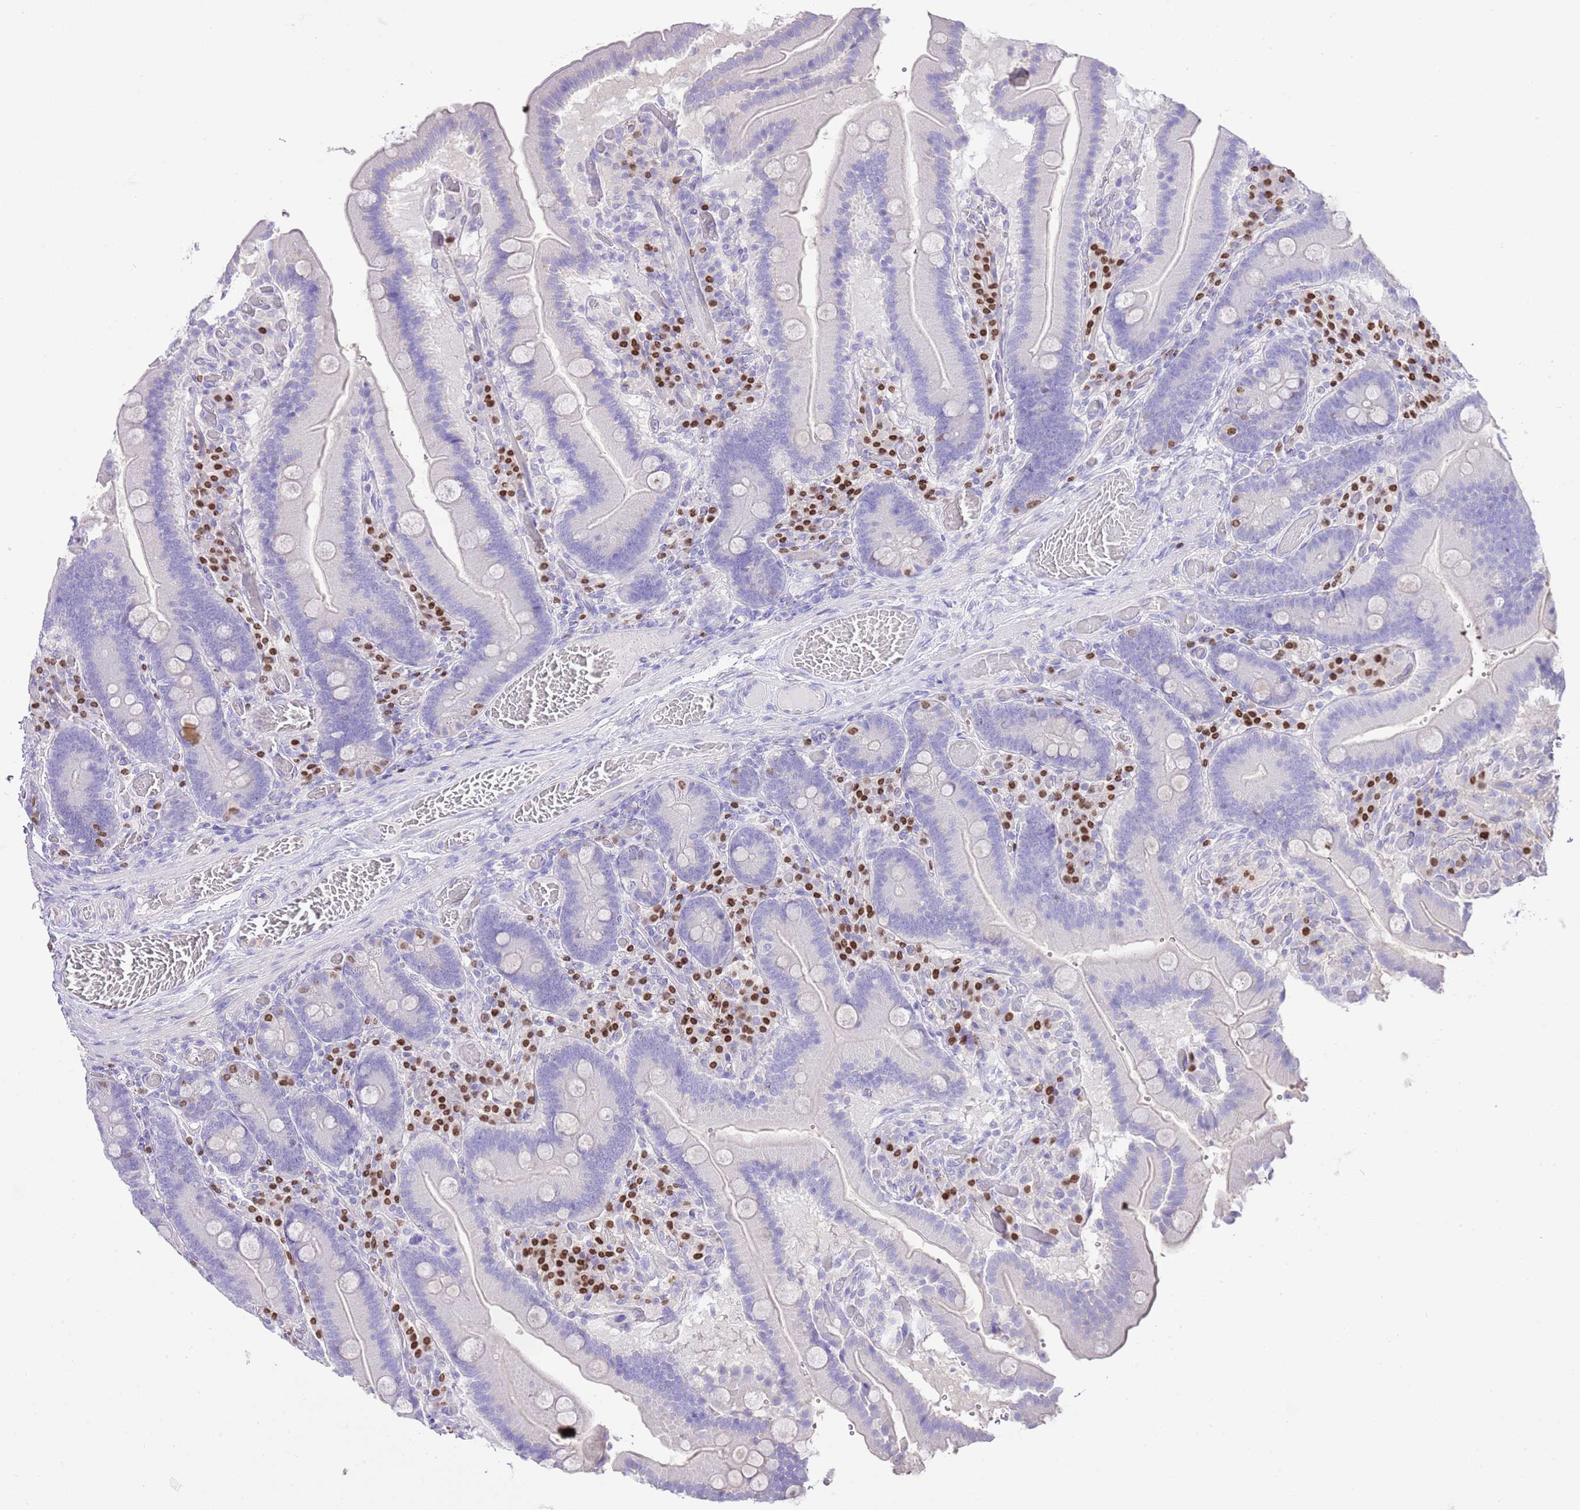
{"staining": {"intensity": "negative", "quantity": "none", "location": "none"}, "tissue": "duodenum", "cell_type": "Glandular cells", "image_type": "normal", "snomed": [{"axis": "morphology", "description": "Normal tissue, NOS"}, {"axis": "topography", "description": "Duodenum"}], "caption": "Immunohistochemistry (IHC) of normal duodenum exhibits no positivity in glandular cells. Nuclei are stained in blue.", "gene": "BHLHA15", "patient": {"sex": "female", "age": 62}}